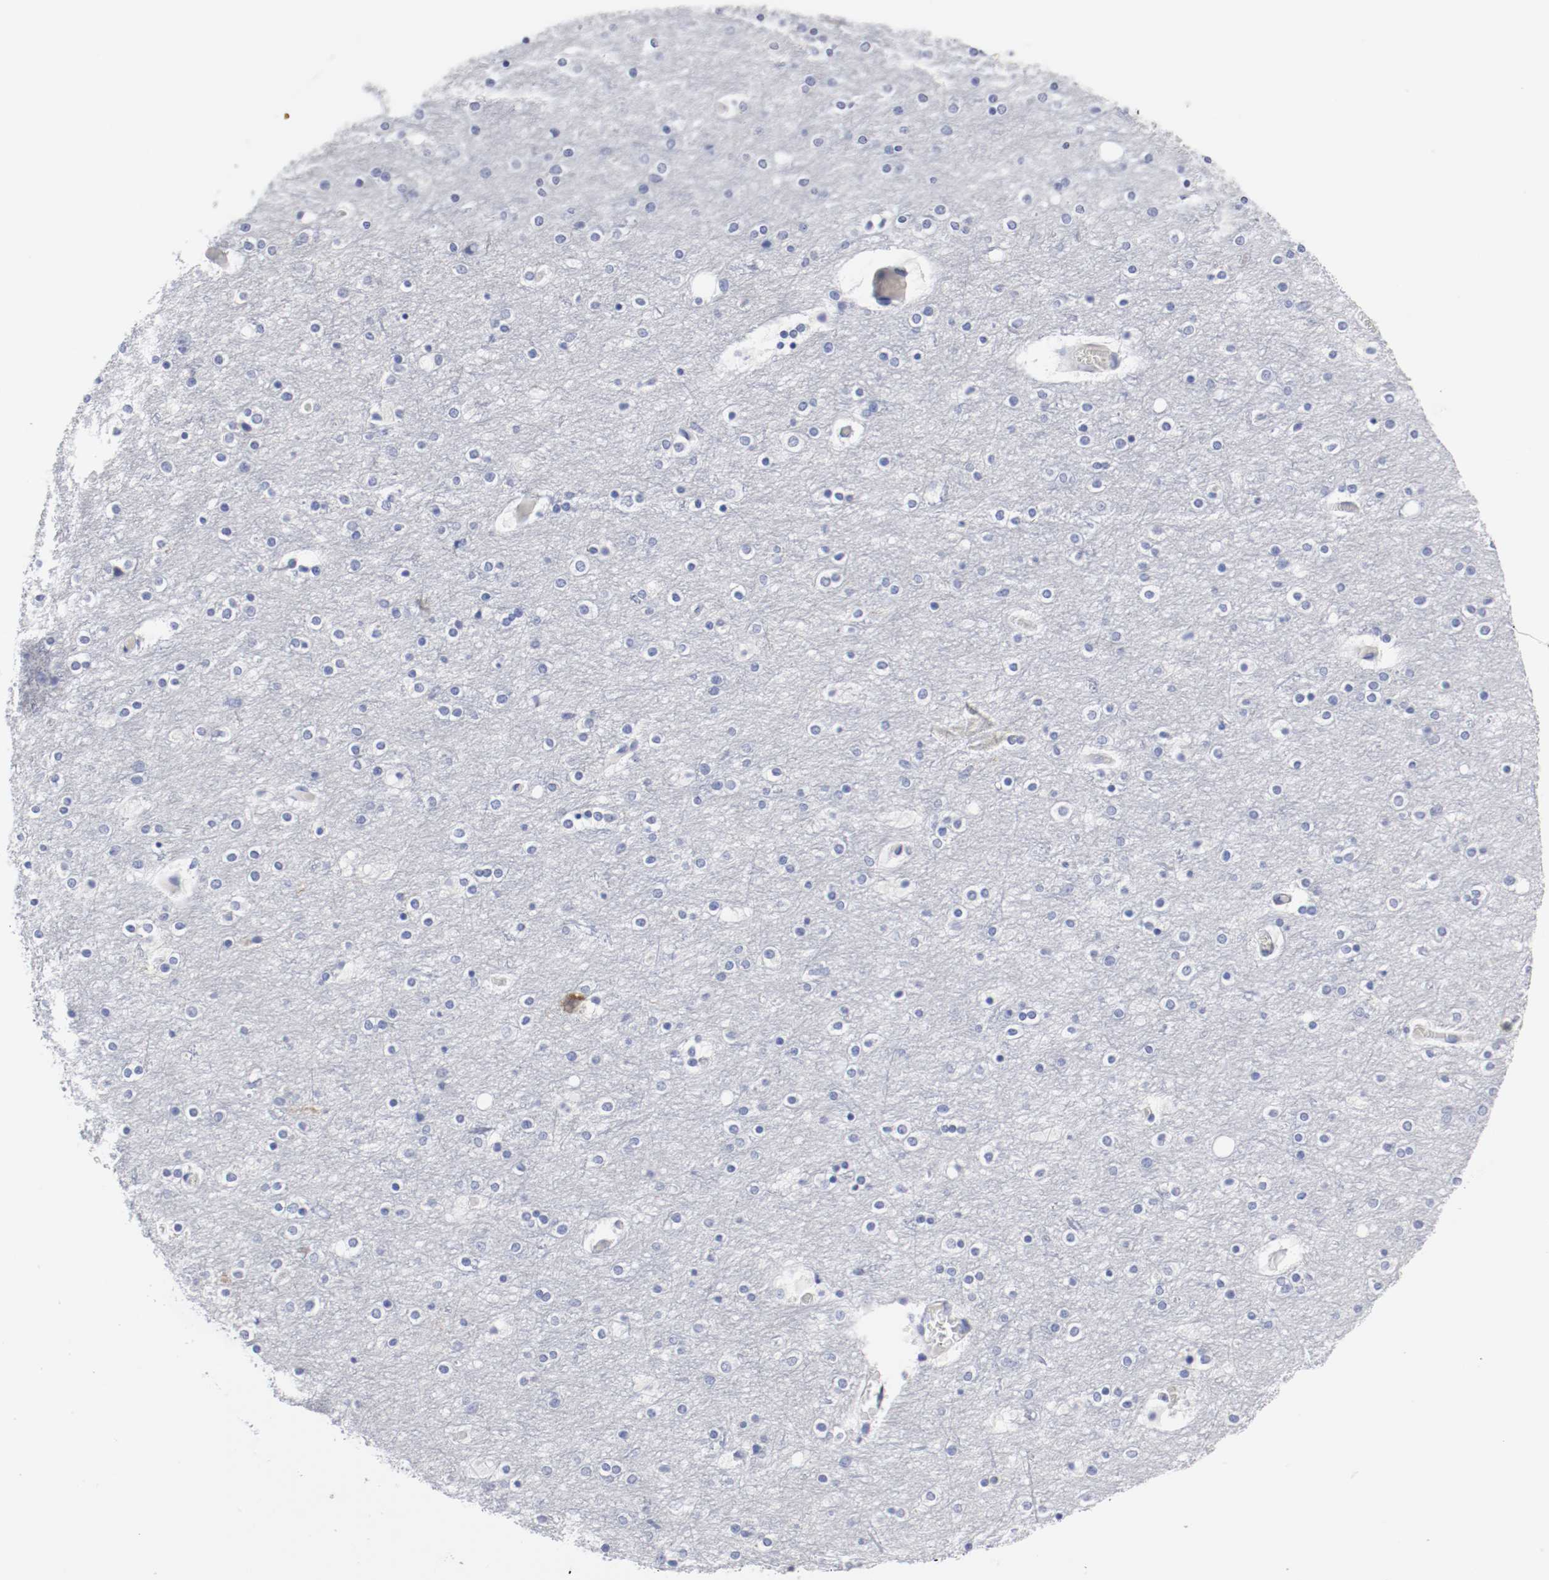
{"staining": {"intensity": "negative", "quantity": "none", "location": "none"}, "tissue": "cerebral cortex", "cell_type": "Endothelial cells", "image_type": "normal", "snomed": [{"axis": "morphology", "description": "Normal tissue, NOS"}, {"axis": "topography", "description": "Cerebral cortex"}], "caption": "Immunohistochemistry (IHC) micrograph of benign cerebral cortex: human cerebral cortex stained with DAB (3,3'-diaminobenzidine) demonstrates no significant protein staining in endothelial cells.", "gene": "GAD1", "patient": {"sex": "female", "age": 54}}